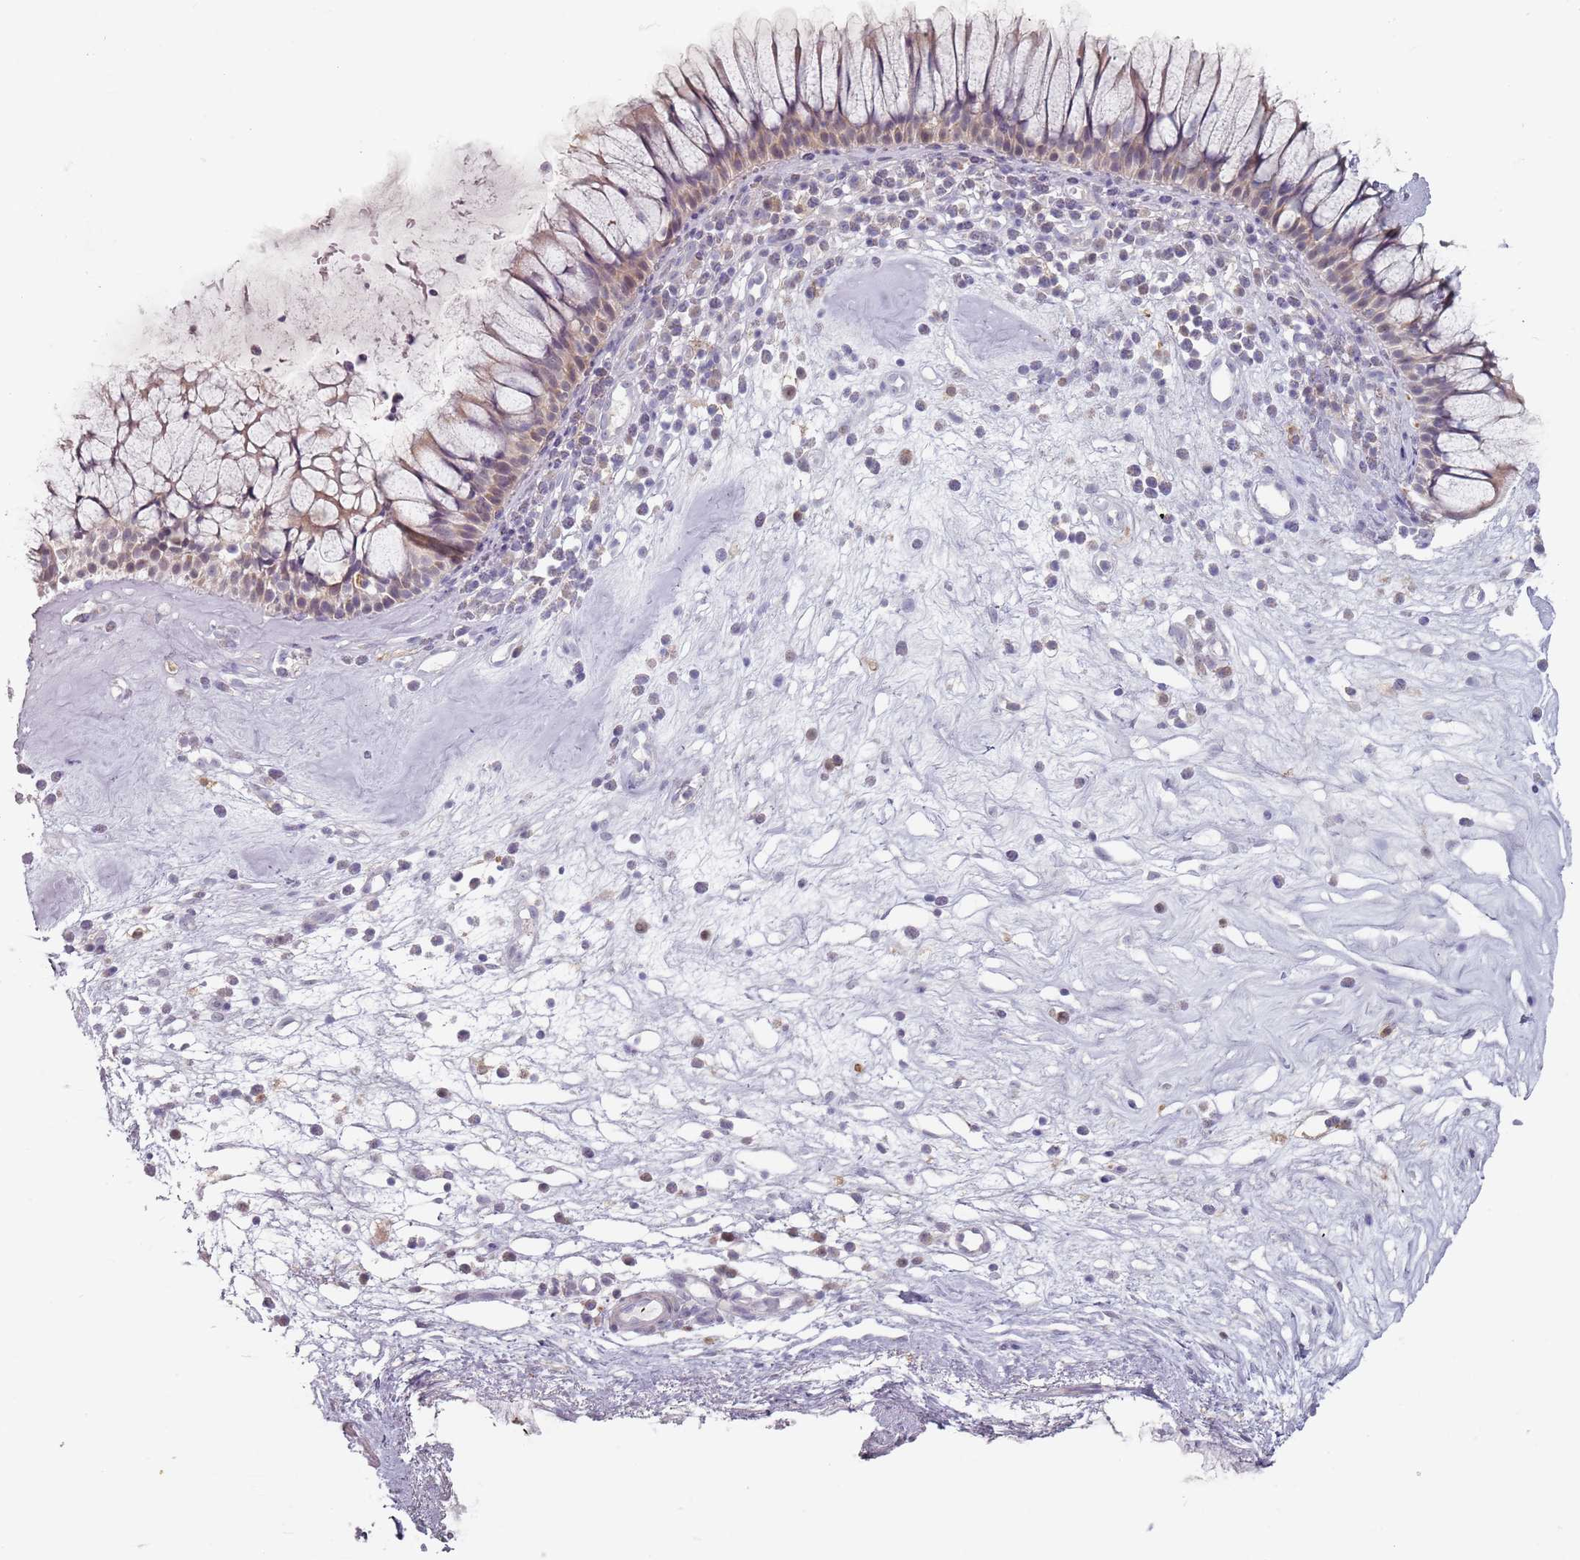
{"staining": {"intensity": "weak", "quantity": "<25%", "location": "cytoplasmic/membranous,nuclear"}, "tissue": "nasopharynx", "cell_type": "Respiratory epithelial cells", "image_type": "normal", "snomed": [{"axis": "morphology", "description": "Normal tissue, NOS"}, {"axis": "morphology", "description": "Inflammation, NOS"}, {"axis": "topography", "description": "Nasopharynx"}], "caption": "DAB immunohistochemical staining of normal nasopharynx displays no significant expression in respiratory epithelial cells. (DAB IHC with hematoxylin counter stain).", "gene": "NAXE", "patient": {"sex": "male", "age": 70}}